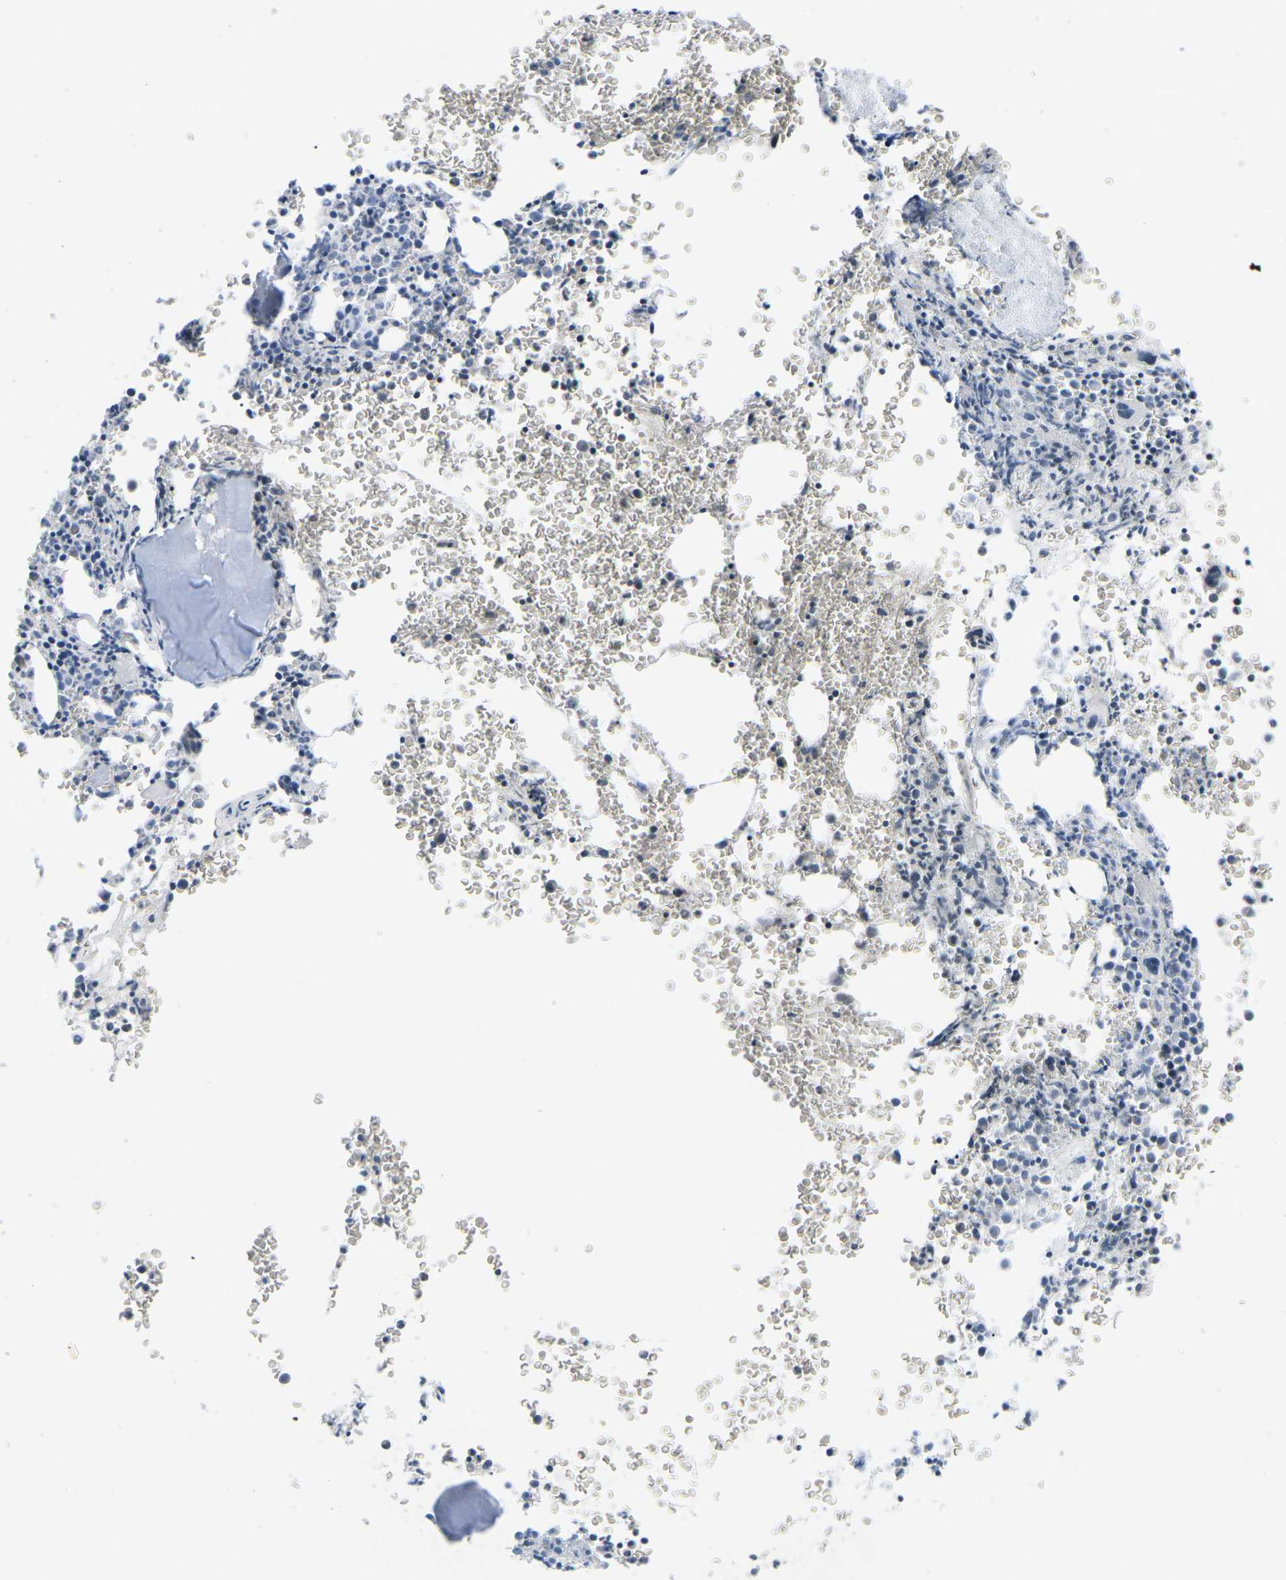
{"staining": {"intensity": "moderate", "quantity": "<25%", "location": "cytoplasmic/membranous"}, "tissue": "bone marrow", "cell_type": "Hematopoietic cells", "image_type": "normal", "snomed": [{"axis": "morphology", "description": "Normal tissue, NOS"}, {"axis": "morphology", "description": "Inflammation, NOS"}, {"axis": "topography", "description": "Bone marrow"}], "caption": "The immunohistochemical stain shows moderate cytoplasmic/membranous expression in hematopoietic cells of unremarkable bone marrow. (DAB (3,3'-diaminobenzidine) = brown stain, brightfield microscopy at high magnification).", "gene": "HBG2", "patient": {"sex": "female", "age": 56}}